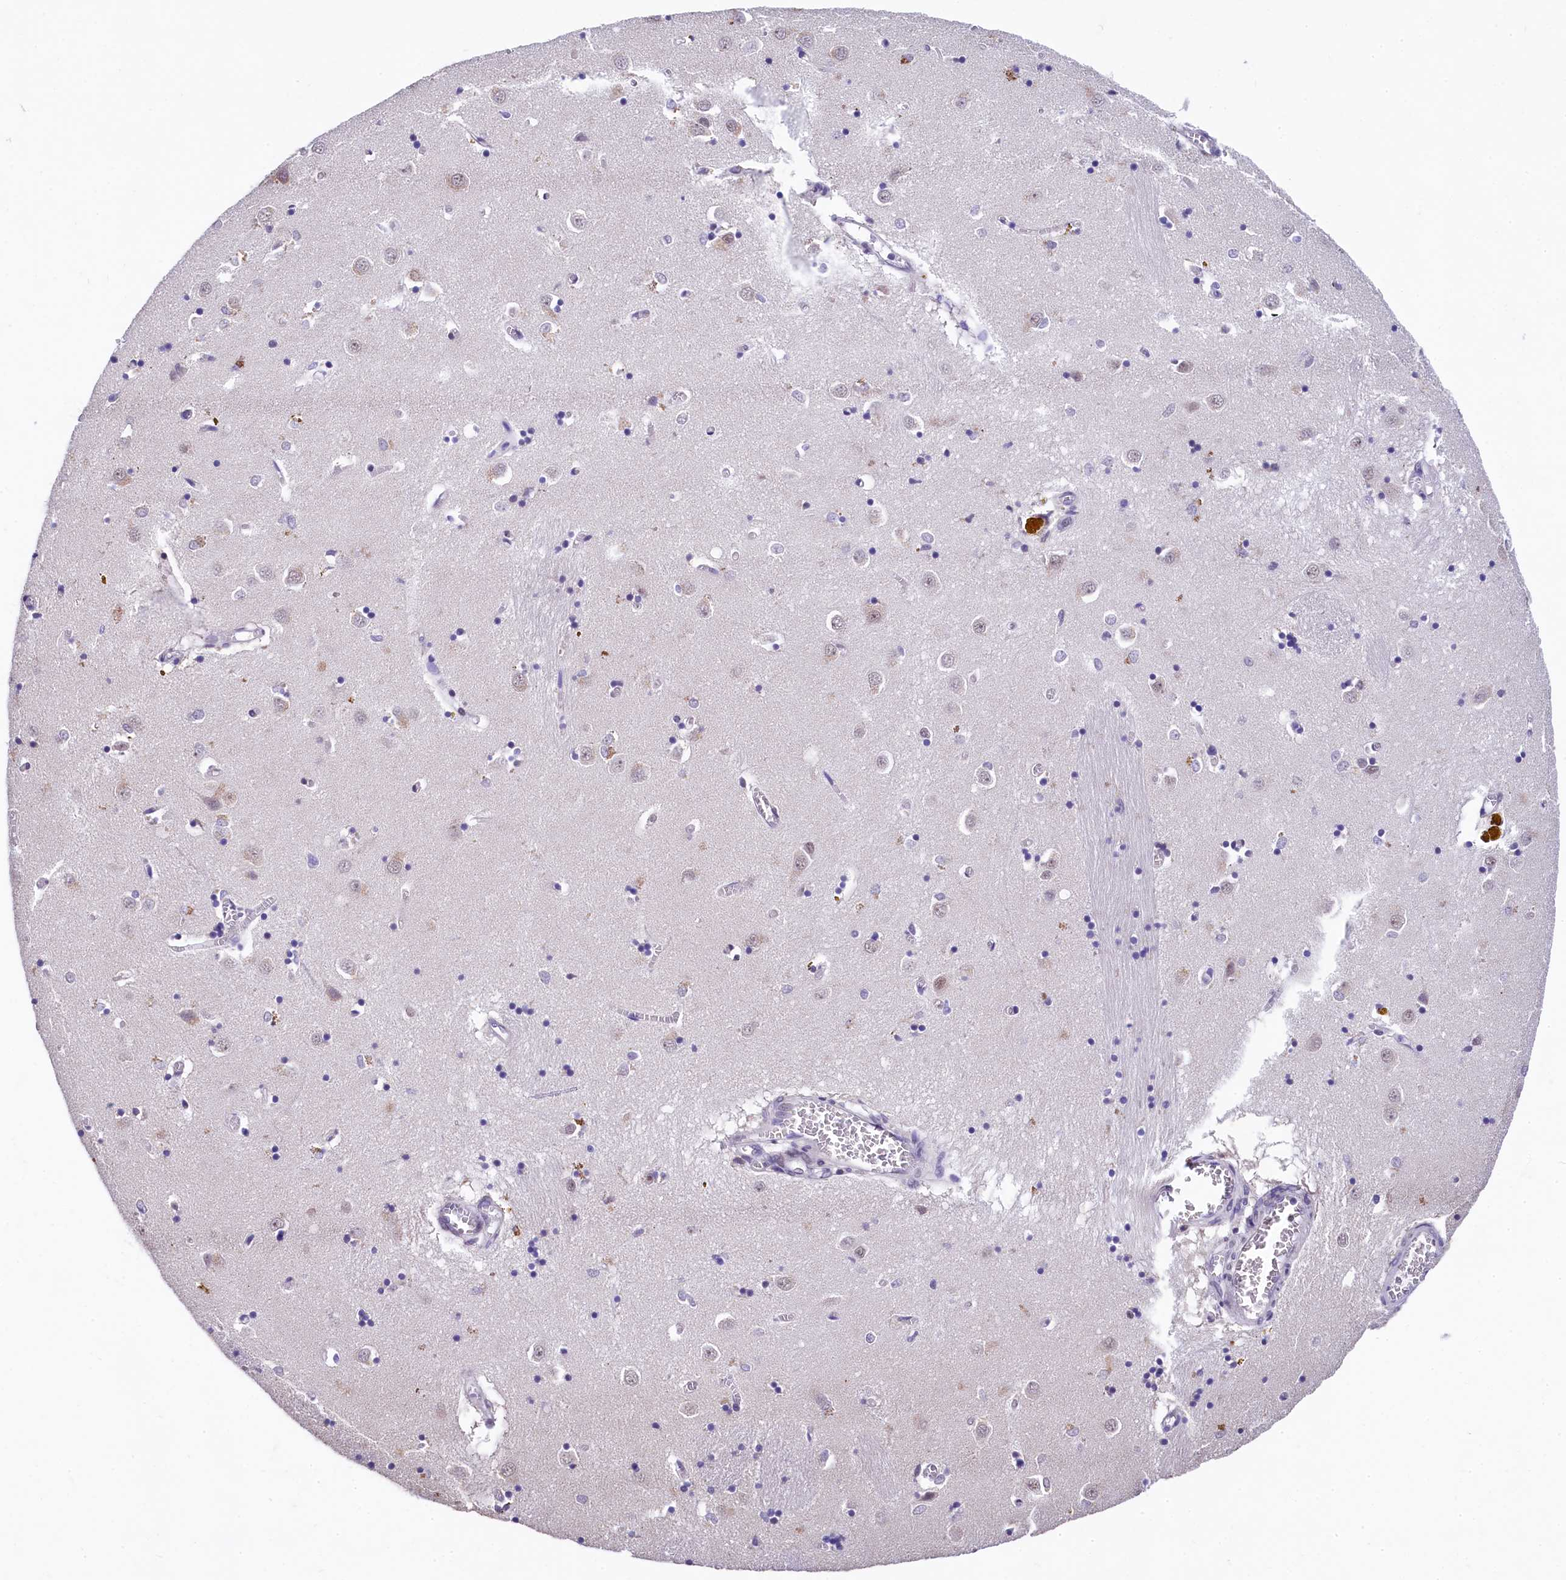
{"staining": {"intensity": "moderate", "quantity": "<25%", "location": "cytoplasmic/membranous"}, "tissue": "caudate", "cell_type": "Glial cells", "image_type": "normal", "snomed": [{"axis": "morphology", "description": "Normal tissue, NOS"}, {"axis": "topography", "description": "Lateral ventricle wall"}], "caption": "Moderate cytoplasmic/membranous protein positivity is present in about <25% of glial cells in caudate. (IHC, brightfield microscopy, high magnification).", "gene": "HECTD4", "patient": {"sex": "male", "age": 70}}